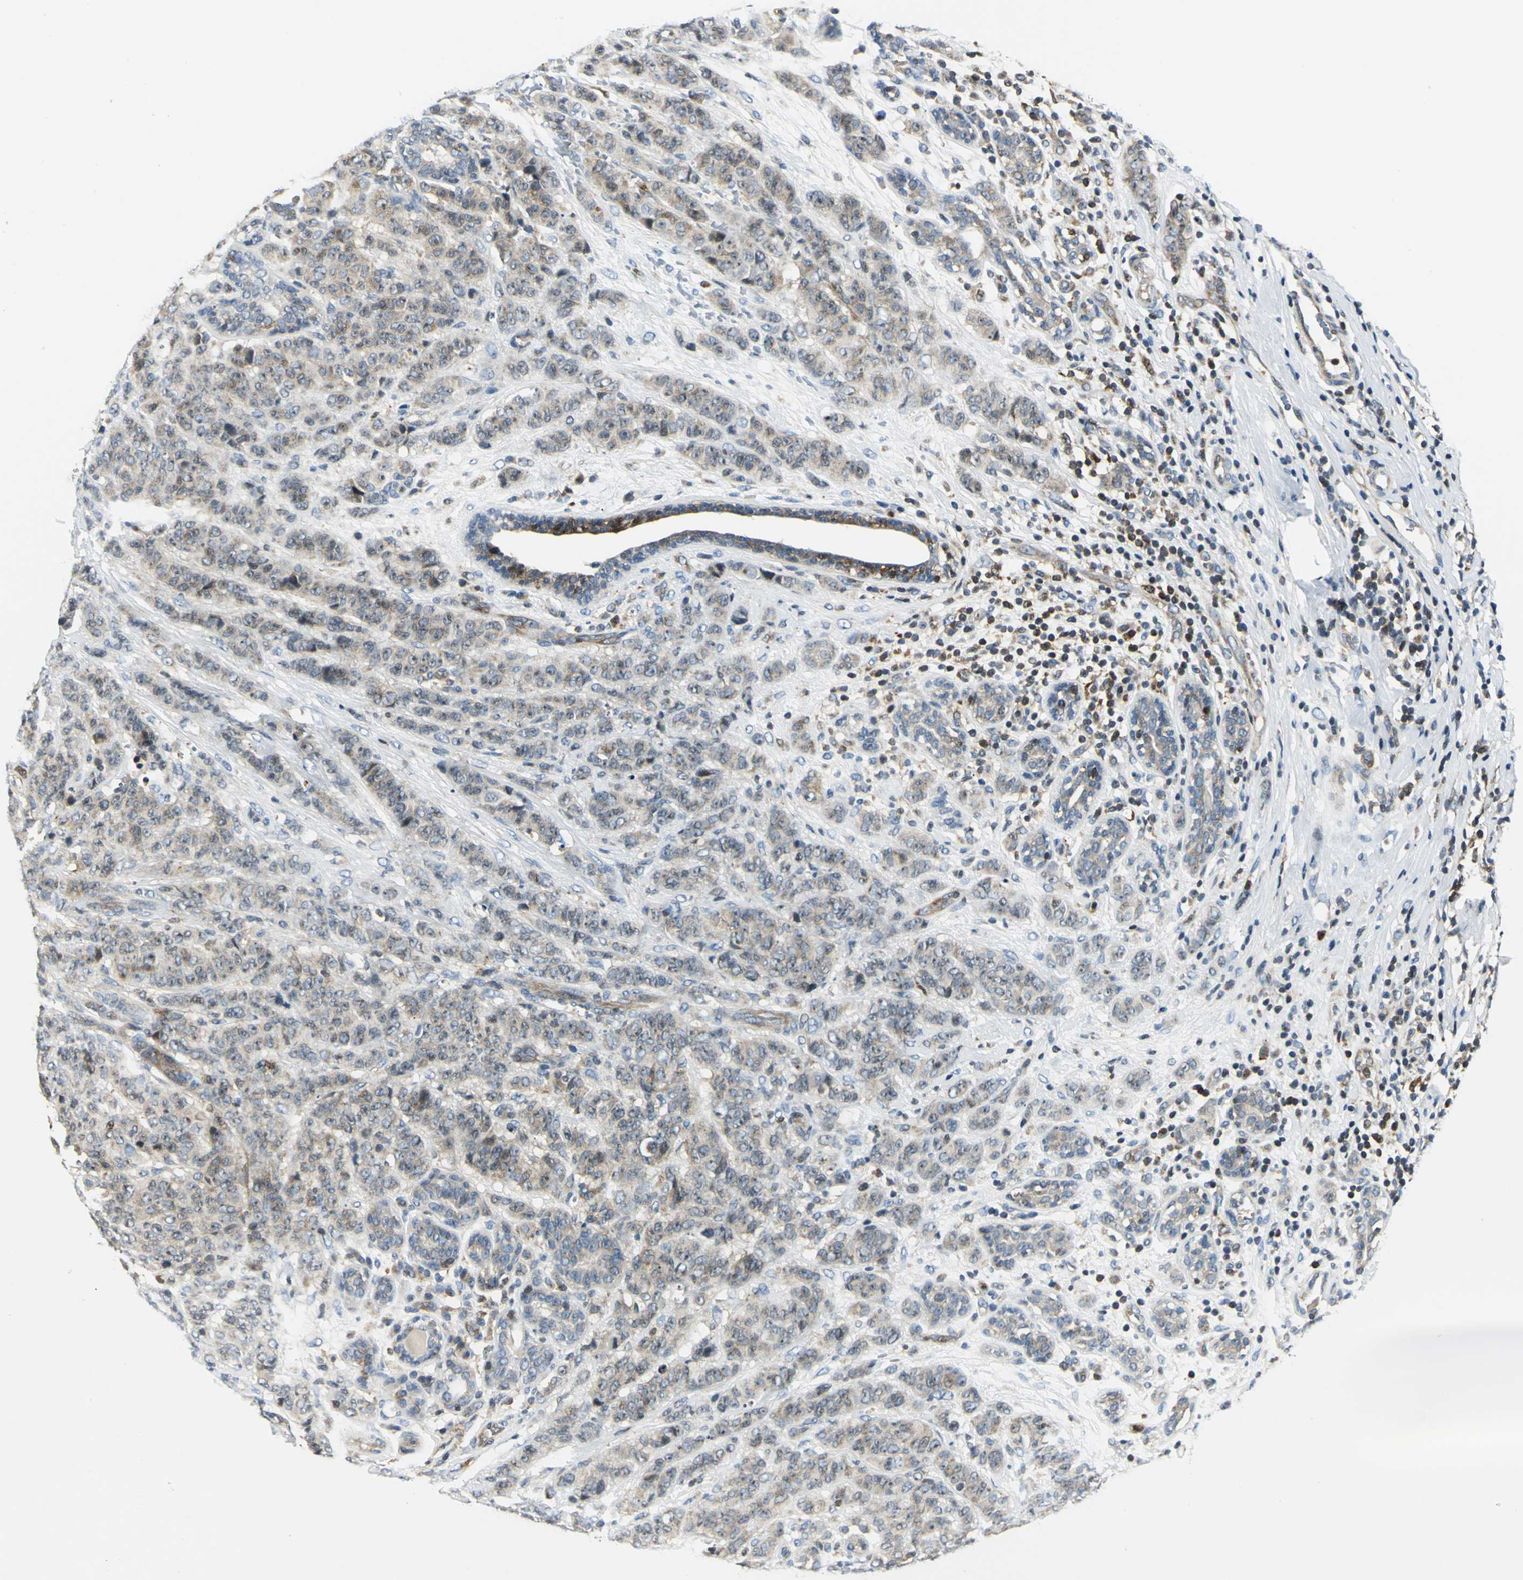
{"staining": {"intensity": "moderate", "quantity": ">75%", "location": "cytoplasmic/membranous"}, "tissue": "breast cancer", "cell_type": "Tumor cells", "image_type": "cancer", "snomed": [{"axis": "morphology", "description": "Duct carcinoma"}, {"axis": "topography", "description": "Breast"}], "caption": "IHC image of neoplastic tissue: breast cancer stained using IHC exhibits medium levels of moderate protein expression localized specifically in the cytoplasmic/membranous of tumor cells, appearing as a cytoplasmic/membranous brown color.", "gene": "USP40", "patient": {"sex": "female", "age": 40}}